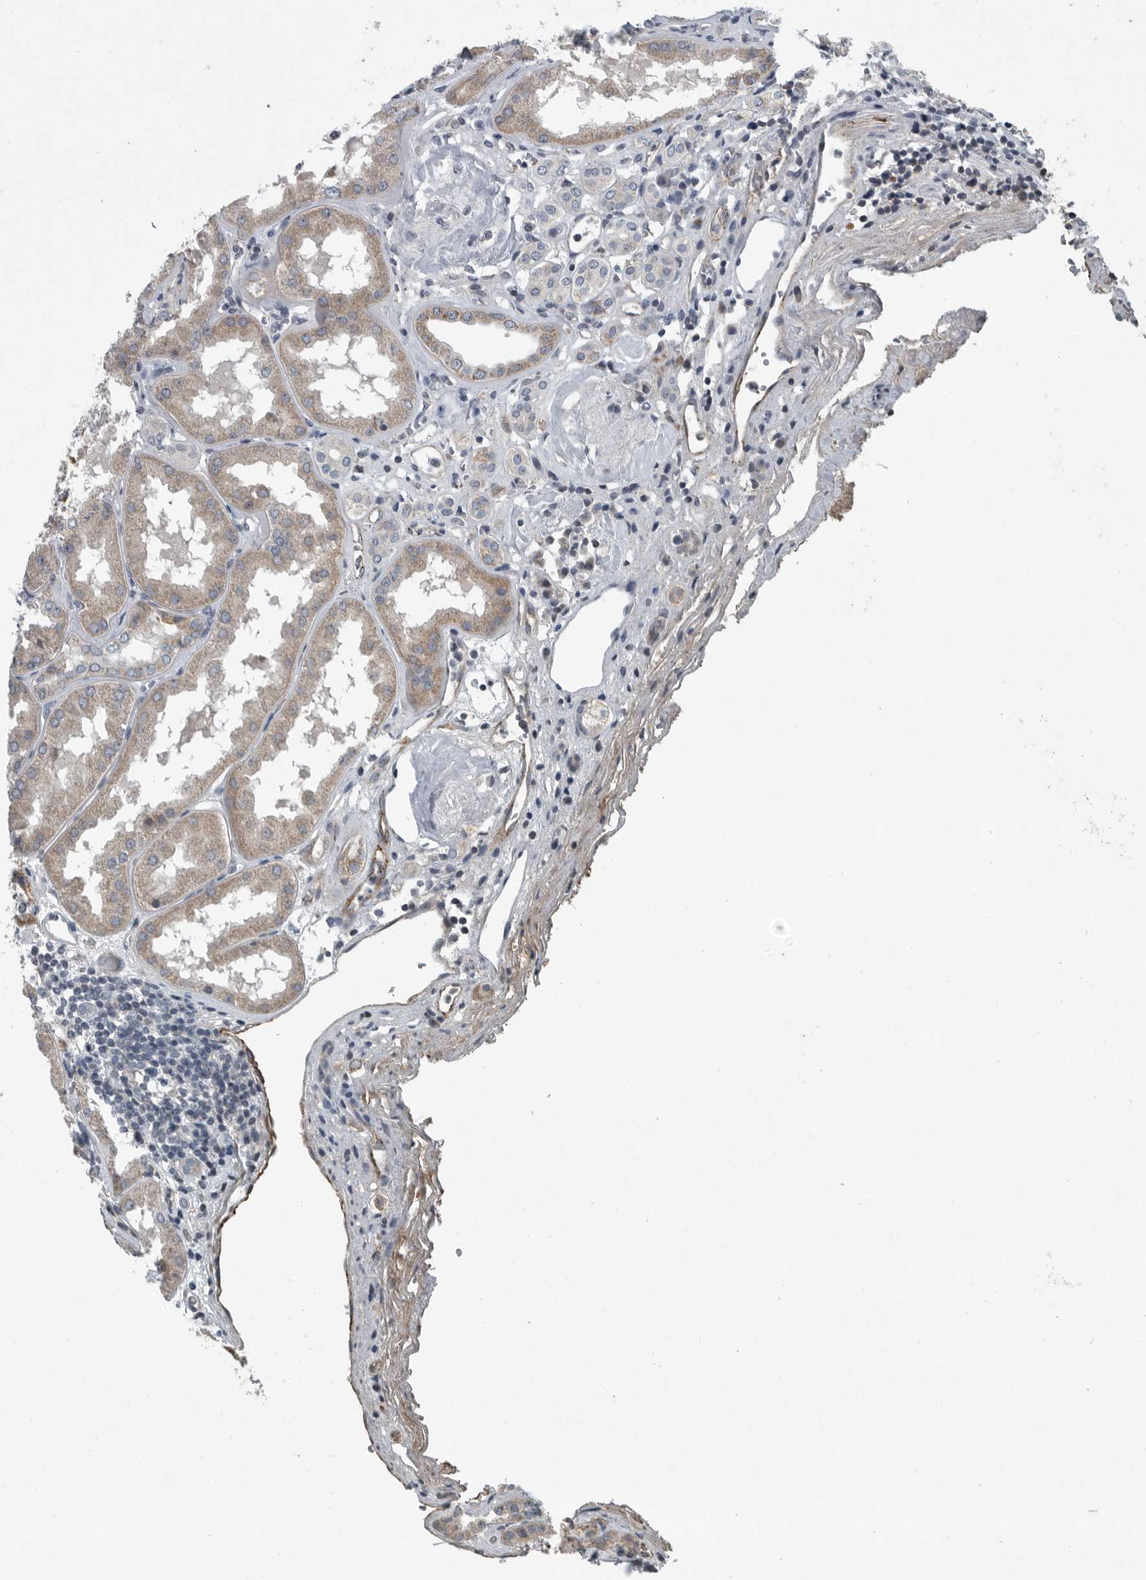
{"staining": {"intensity": "negative", "quantity": "none", "location": "none"}, "tissue": "kidney", "cell_type": "Cells in glomeruli", "image_type": "normal", "snomed": [{"axis": "morphology", "description": "Normal tissue, NOS"}, {"axis": "topography", "description": "Kidney"}], "caption": "This is an IHC micrograph of unremarkable human kidney. There is no positivity in cells in glomeruli.", "gene": "MPP3", "patient": {"sex": "female", "age": 56}}